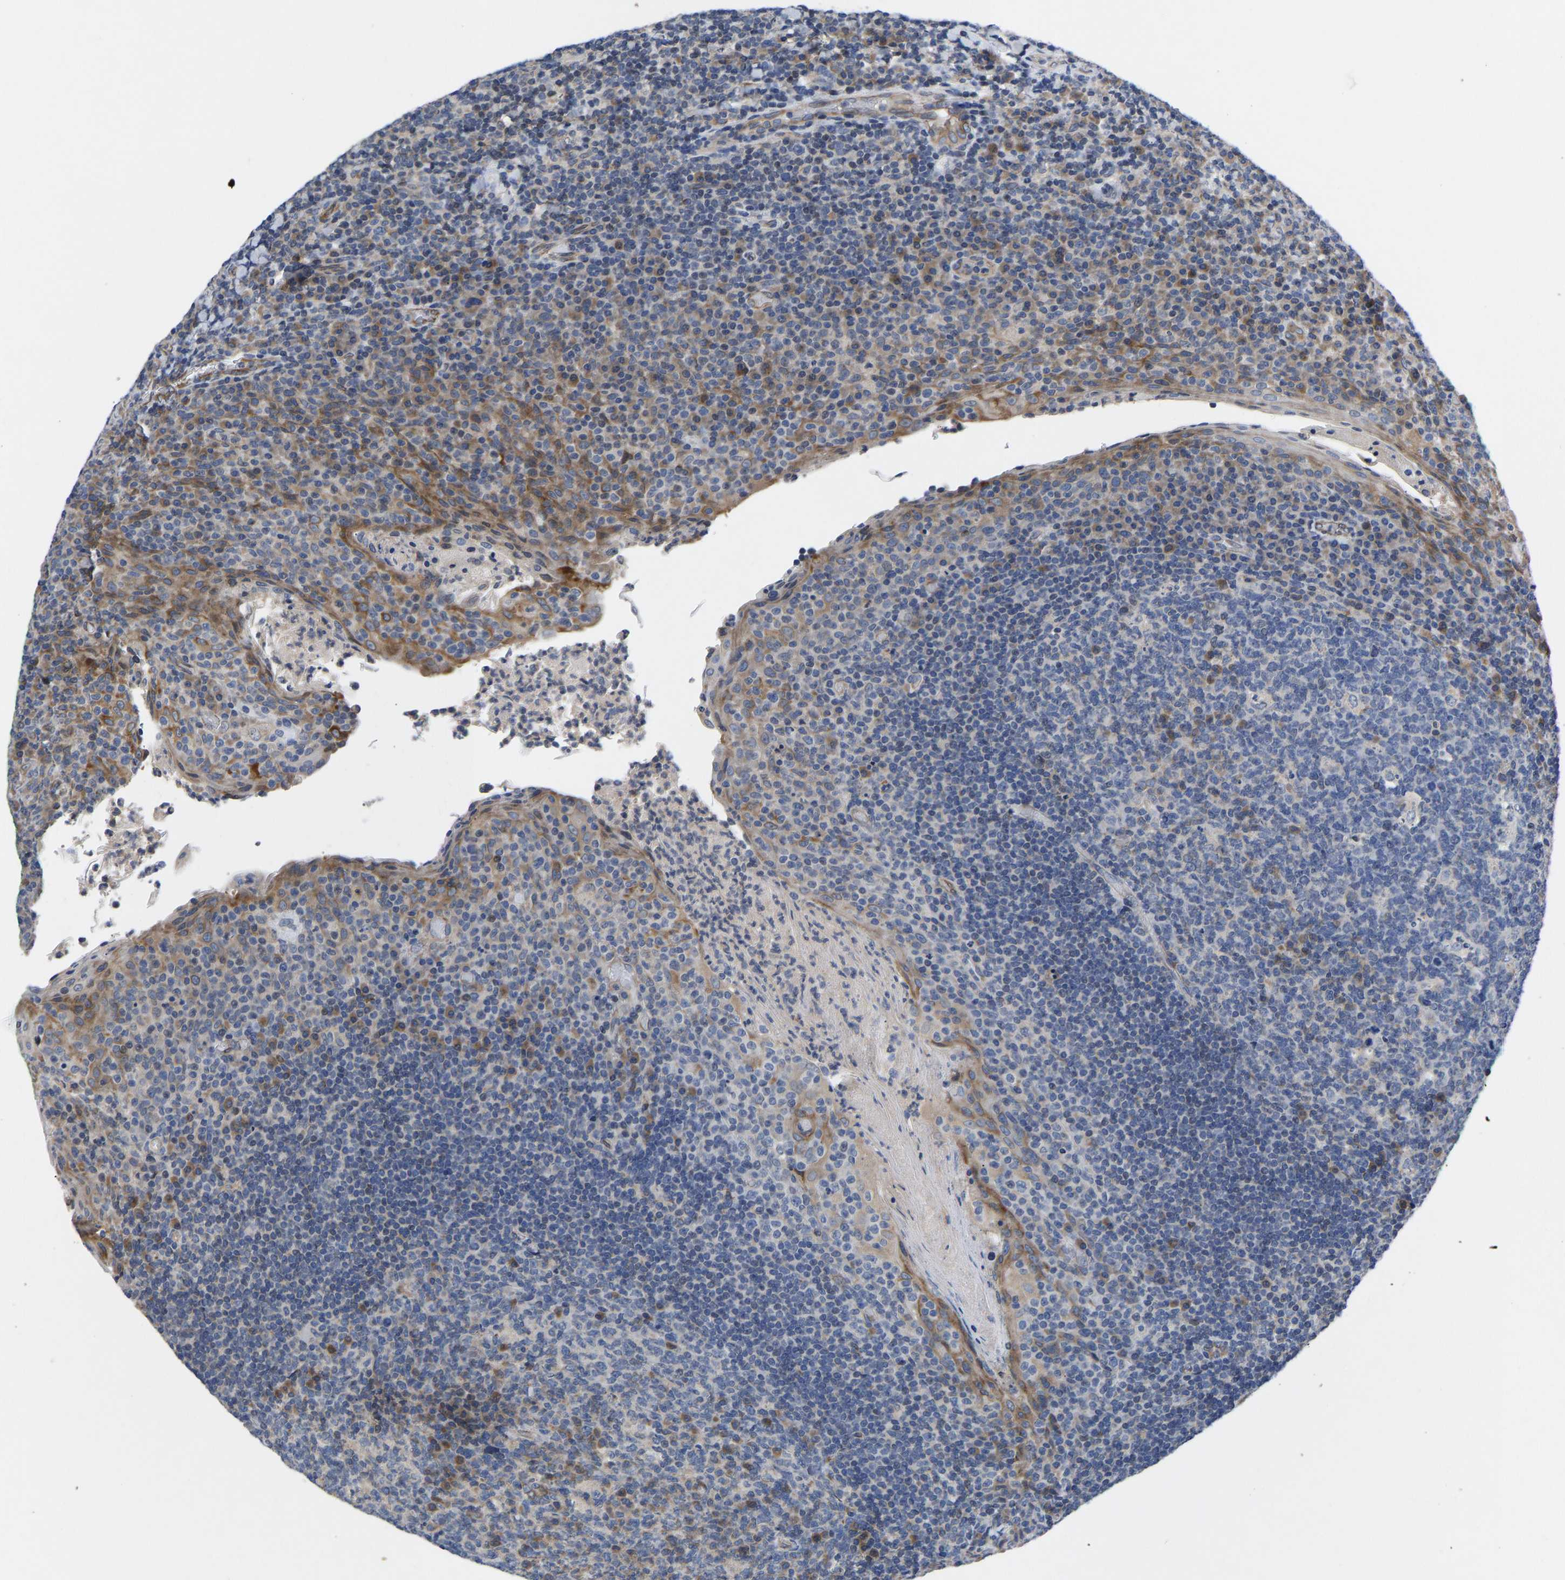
{"staining": {"intensity": "moderate", "quantity": "<25%", "location": "cytoplasmic/membranous"}, "tissue": "tonsil", "cell_type": "Germinal center cells", "image_type": "normal", "snomed": [{"axis": "morphology", "description": "Normal tissue, NOS"}, {"axis": "topography", "description": "Tonsil"}], "caption": "Moderate cytoplasmic/membranous expression for a protein is seen in about <25% of germinal center cells of normal tonsil using immunohistochemistry.", "gene": "FRRS1", "patient": {"sex": "male", "age": 17}}